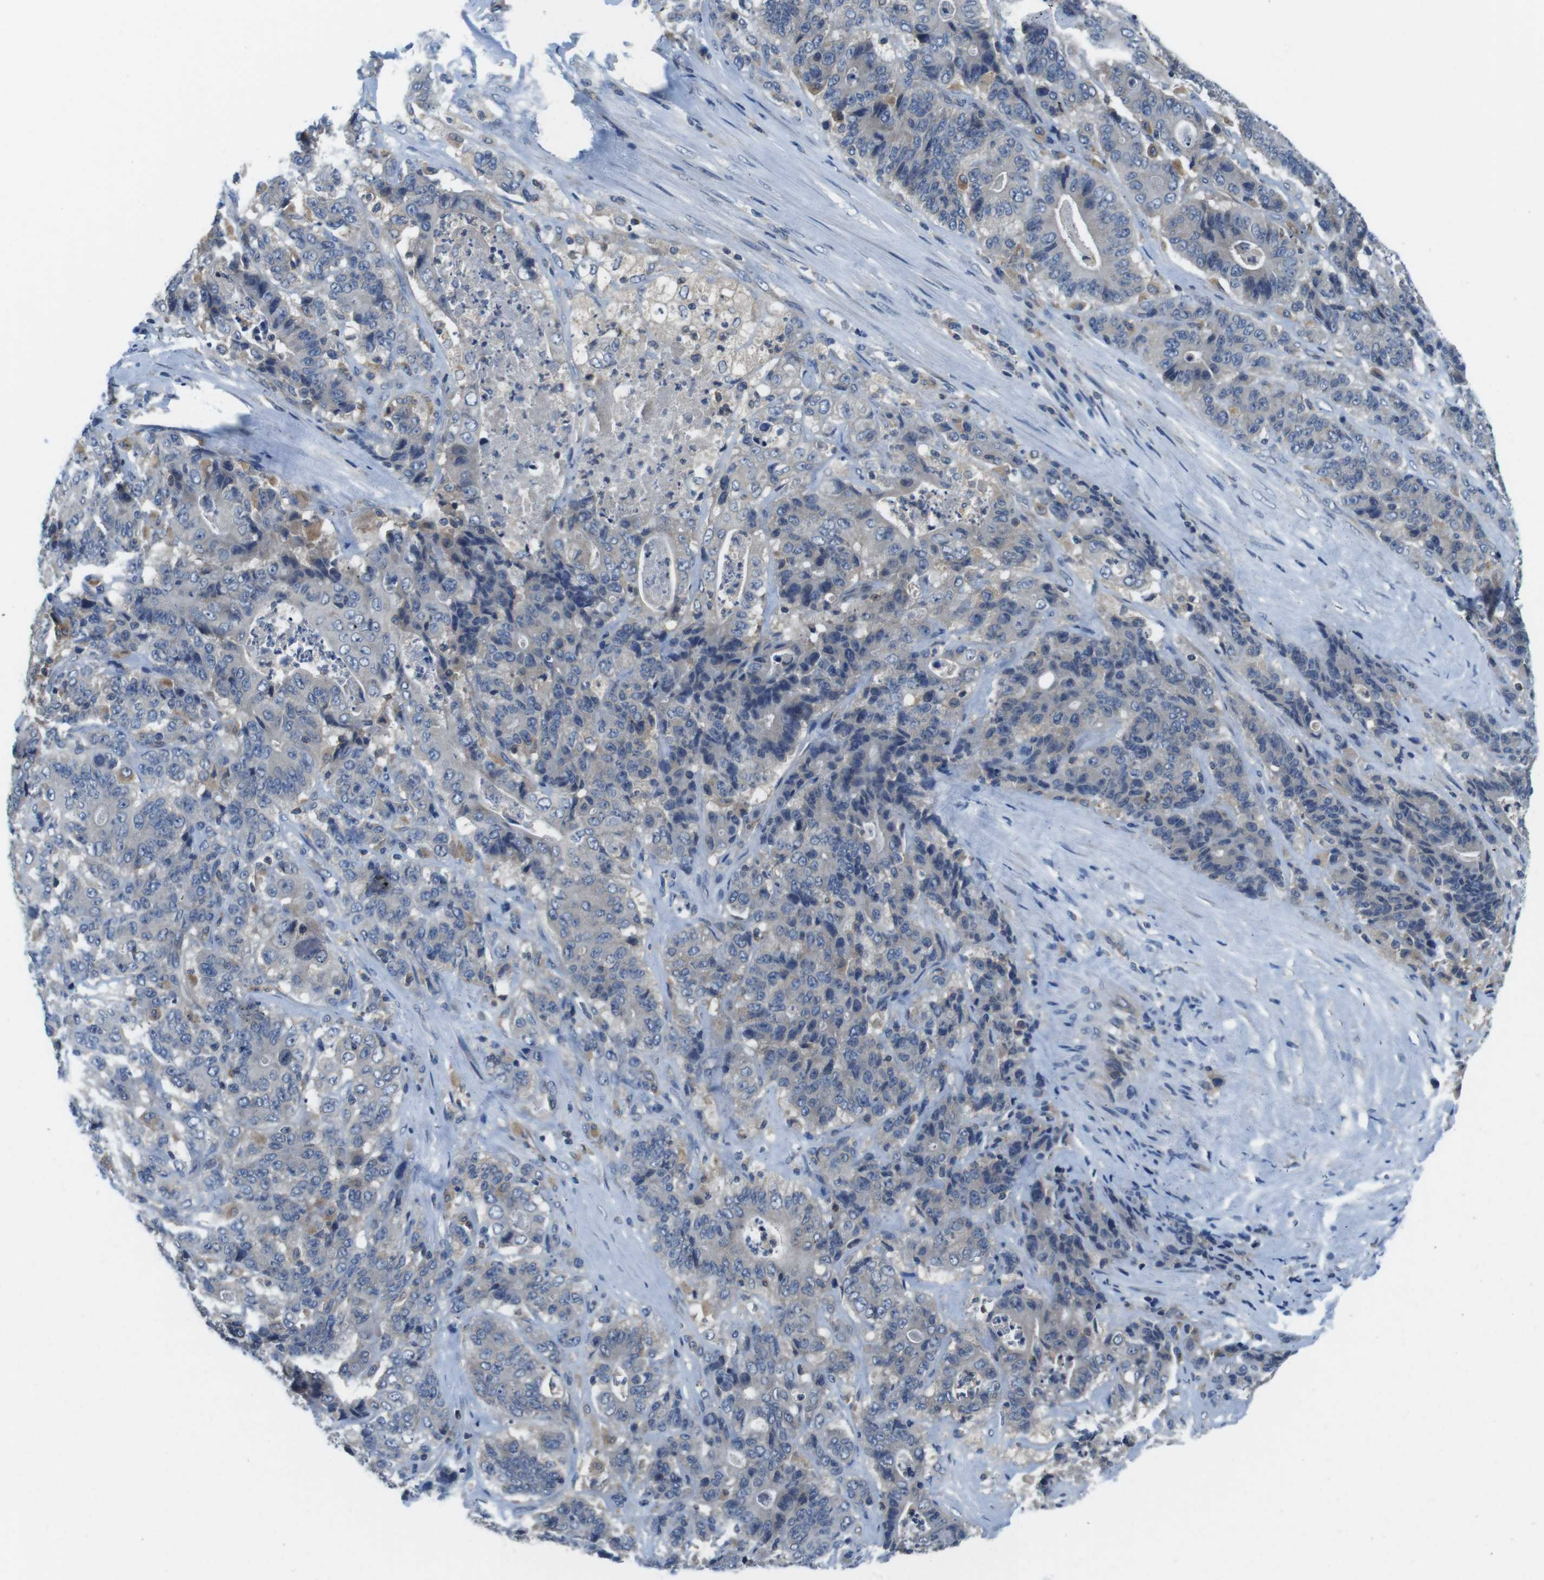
{"staining": {"intensity": "negative", "quantity": "none", "location": "none"}, "tissue": "stomach cancer", "cell_type": "Tumor cells", "image_type": "cancer", "snomed": [{"axis": "morphology", "description": "Adenocarcinoma, NOS"}, {"axis": "topography", "description": "Stomach"}], "caption": "Histopathology image shows no protein staining in tumor cells of stomach cancer (adenocarcinoma) tissue.", "gene": "PIK3CD", "patient": {"sex": "female", "age": 73}}